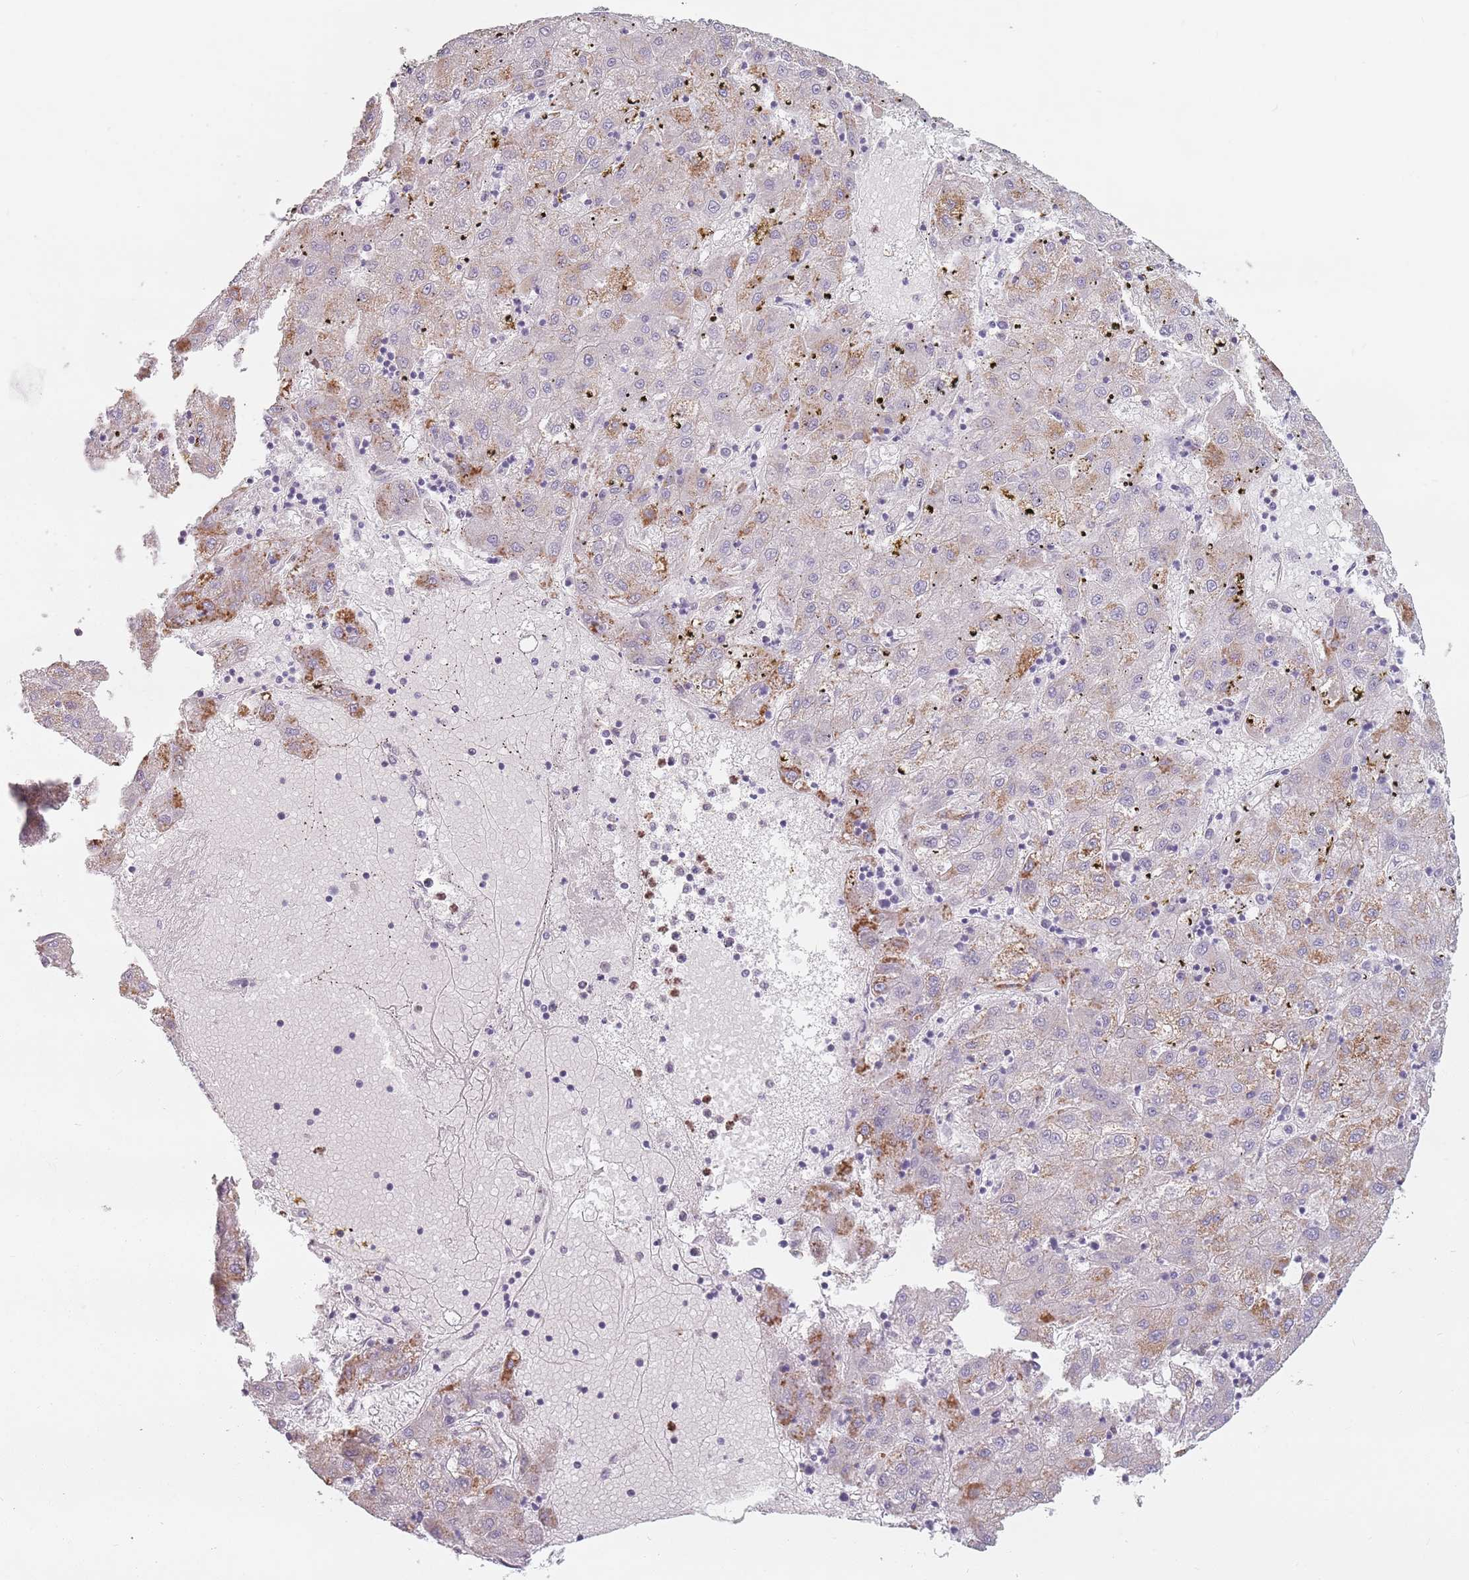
{"staining": {"intensity": "moderate", "quantity": "<25%", "location": "cytoplasmic/membranous"}, "tissue": "liver cancer", "cell_type": "Tumor cells", "image_type": "cancer", "snomed": [{"axis": "morphology", "description": "Carcinoma, Hepatocellular, NOS"}, {"axis": "topography", "description": "Liver"}], "caption": "Moderate cytoplasmic/membranous protein staining is identified in about <25% of tumor cells in liver hepatocellular carcinoma.", "gene": "ZNF584", "patient": {"sex": "male", "age": 72}}